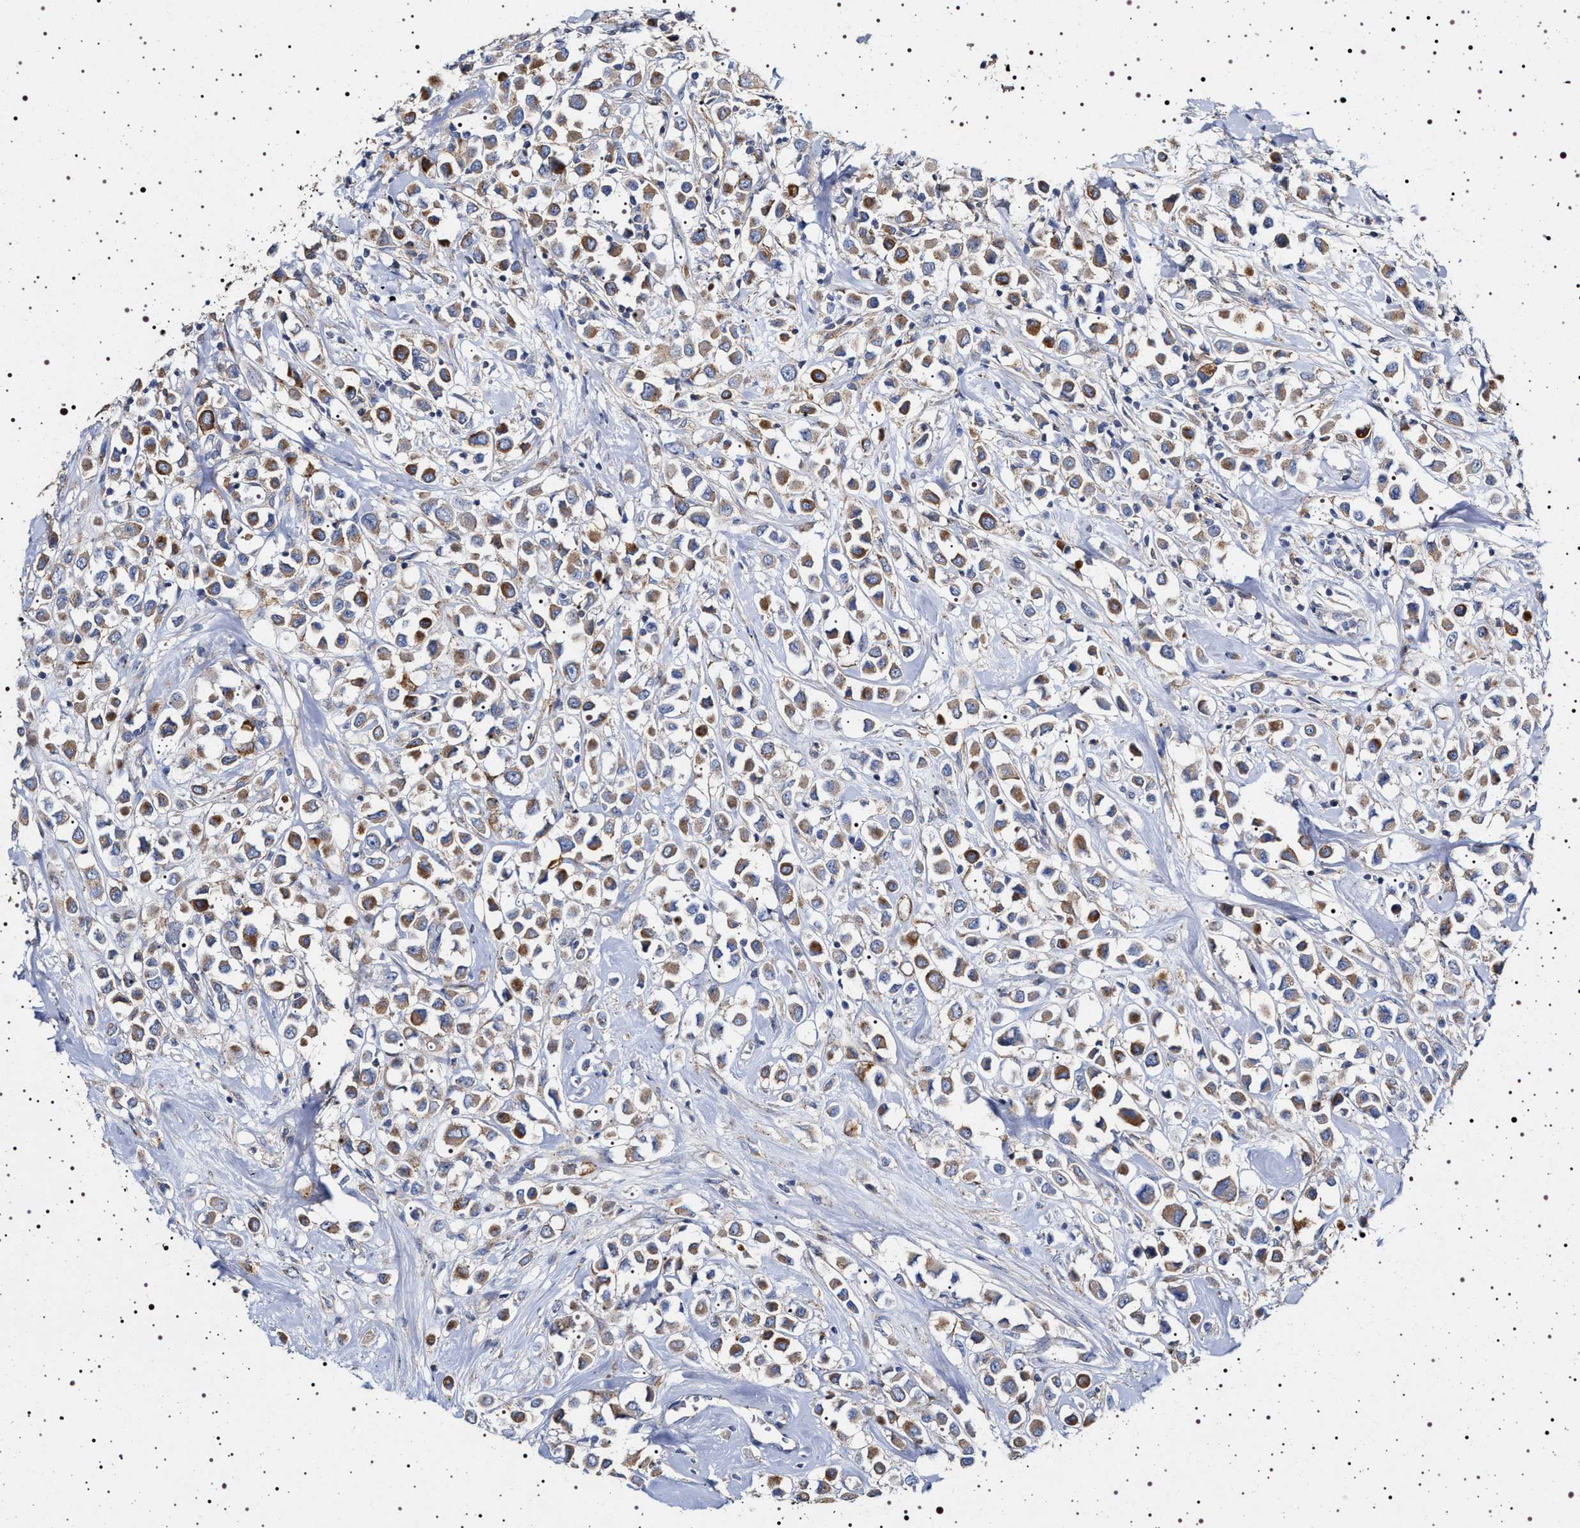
{"staining": {"intensity": "moderate", "quantity": ">75%", "location": "cytoplasmic/membranous"}, "tissue": "breast cancer", "cell_type": "Tumor cells", "image_type": "cancer", "snomed": [{"axis": "morphology", "description": "Duct carcinoma"}, {"axis": "topography", "description": "Breast"}], "caption": "Moderate cytoplasmic/membranous expression is appreciated in about >75% of tumor cells in invasive ductal carcinoma (breast).", "gene": "NAALADL2", "patient": {"sex": "female", "age": 61}}